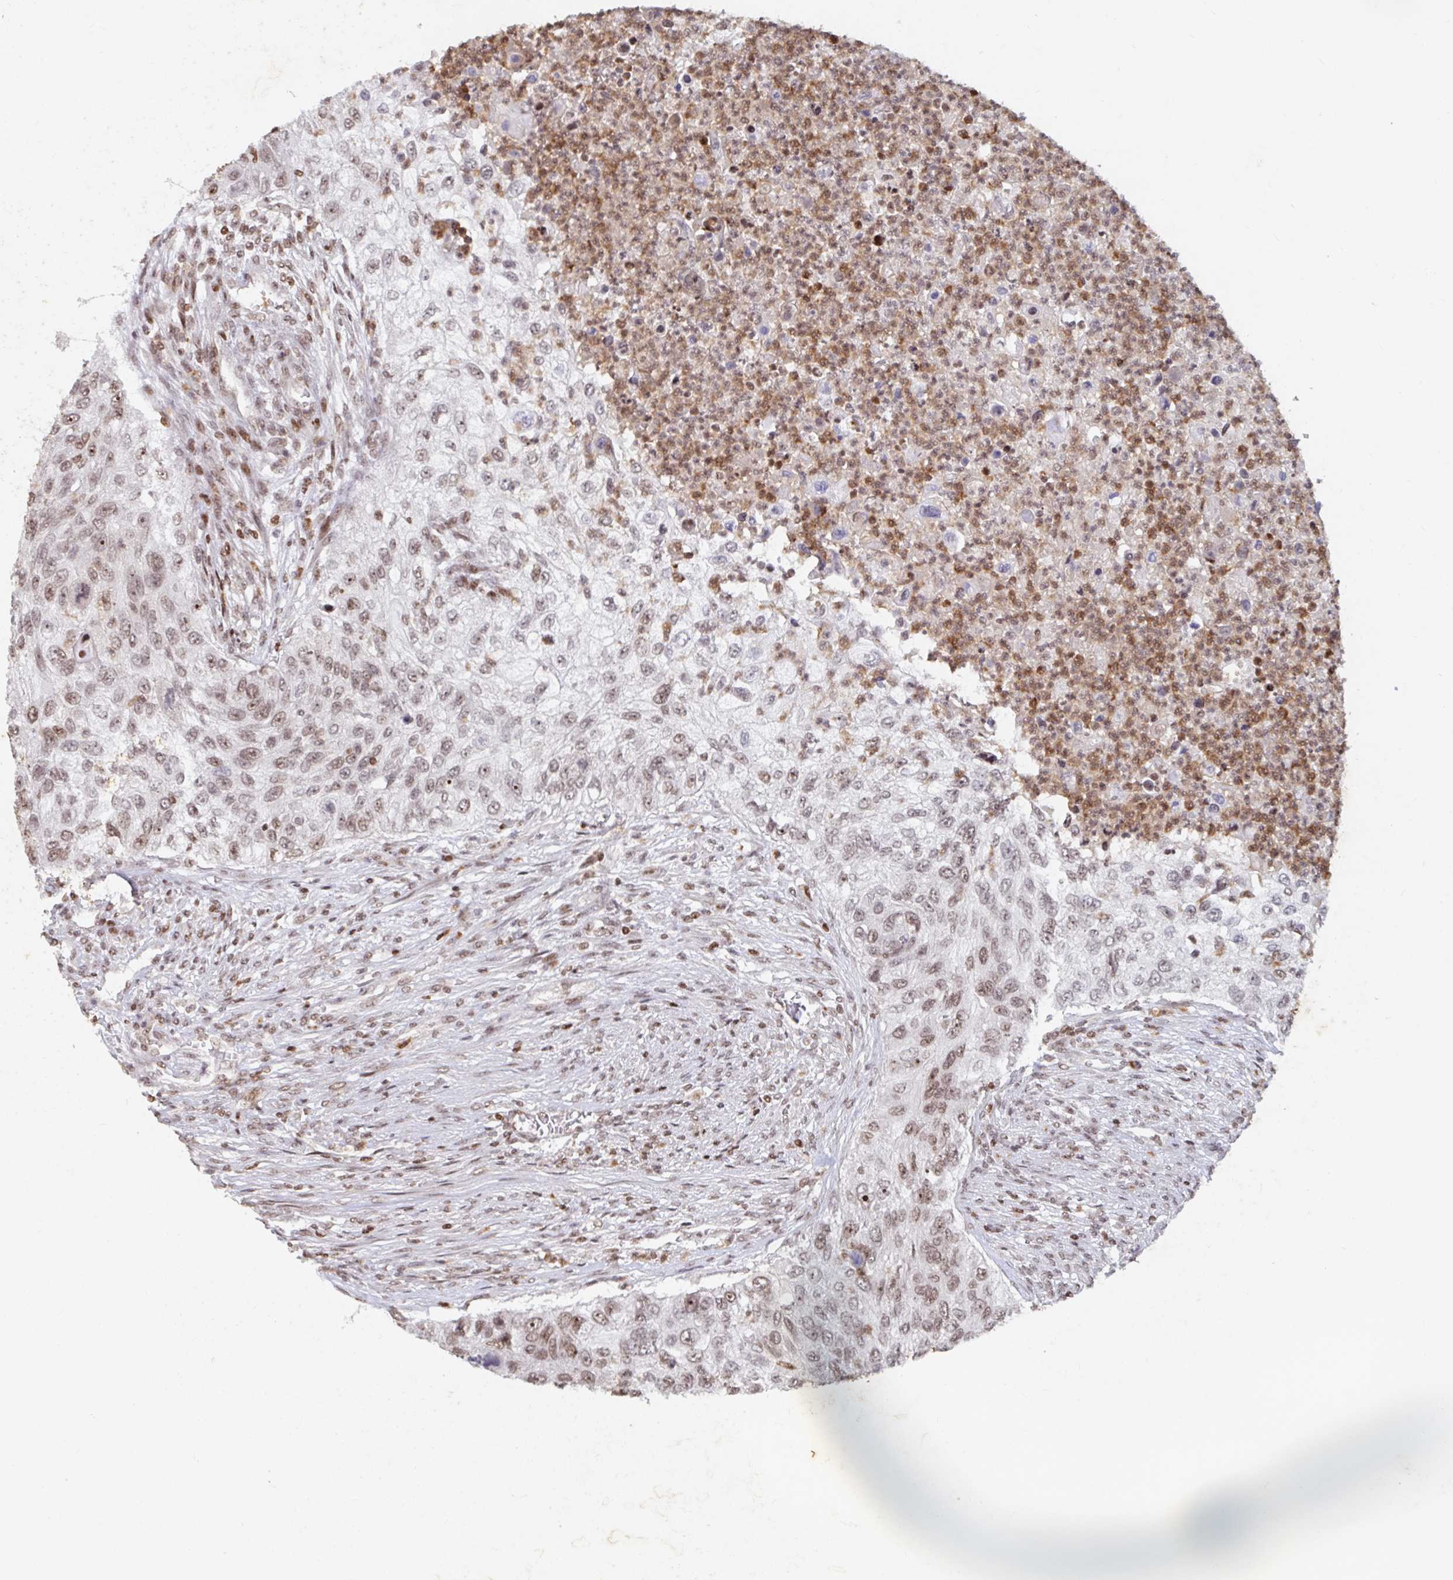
{"staining": {"intensity": "moderate", "quantity": ">75%", "location": "nuclear"}, "tissue": "urothelial cancer", "cell_type": "Tumor cells", "image_type": "cancer", "snomed": [{"axis": "morphology", "description": "Urothelial carcinoma, High grade"}, {"axis": "topography", "description": "Urinary bladder"}], "caption": "Moderate nuclear expression for a protein is identified in approximately >75% of tumor cells of urothelial cancer using immunohistochemistry.", "gene": "C19orf53", "patient": {"sex": "female", "age": 60}}